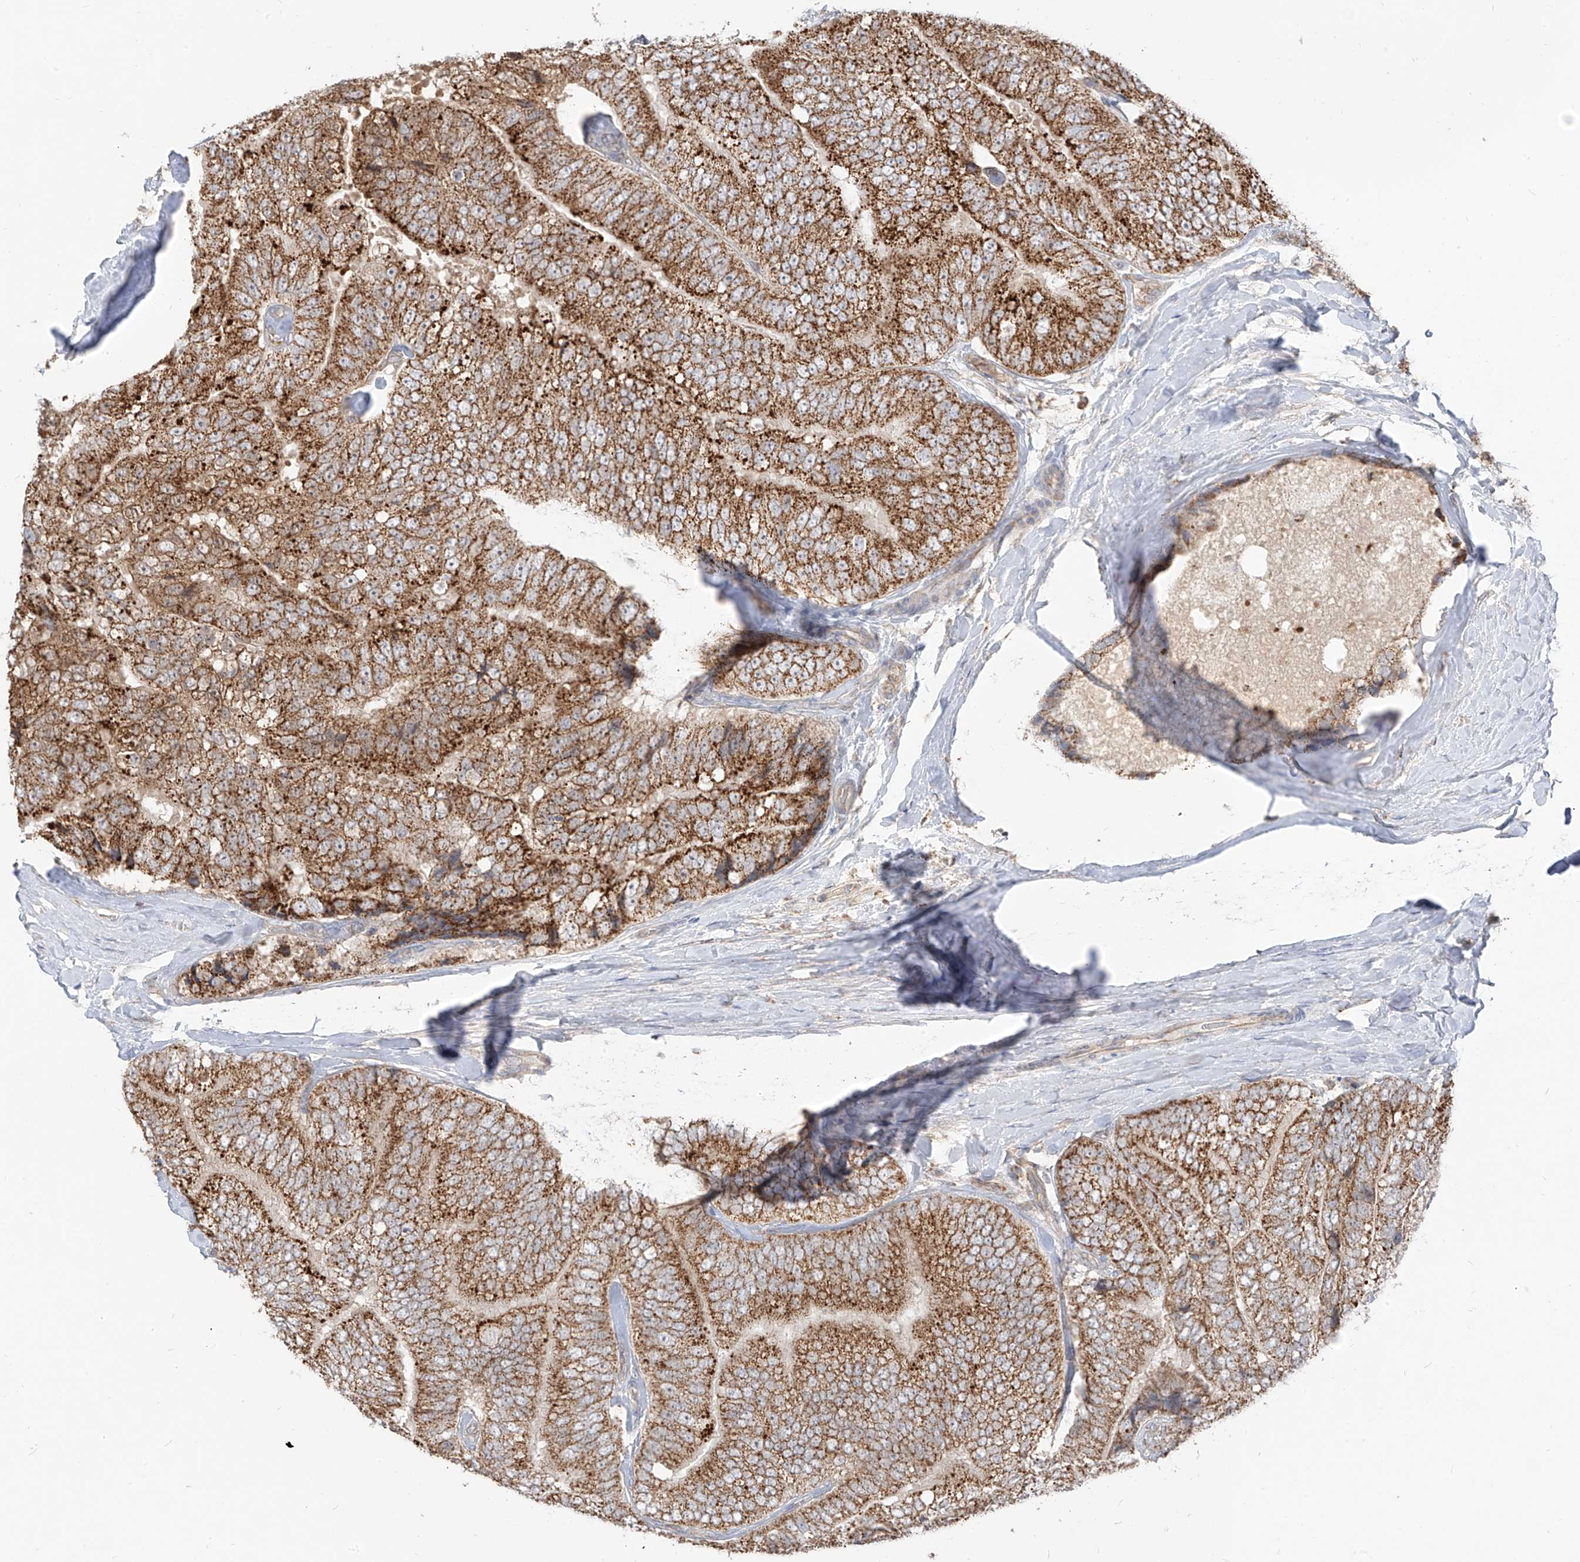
{"staining": {"intensity": "strong", "quantity": ">75%", "location": "cytoplasmic/membranous"}, "tissue": "prostate cancer", "cell_type": "Tumor cells", "image_type": "cancer", "snomed": [{"axis": "morphology", "description": "Adenocarcinoma, High grade"}, {"axis": "topography", "description": "Prostate"}], "caption": "This photomicrograph shows prostate high-grade adenocarcinoma stained with IHC to label a protein in brown. The cytoplasmic/membranous of tumor cells show strong positivity for the protein. Nuclei are counter-stained blue.", "gene": "ETHE1", "patient": {"sex": "male", "age": 70}}